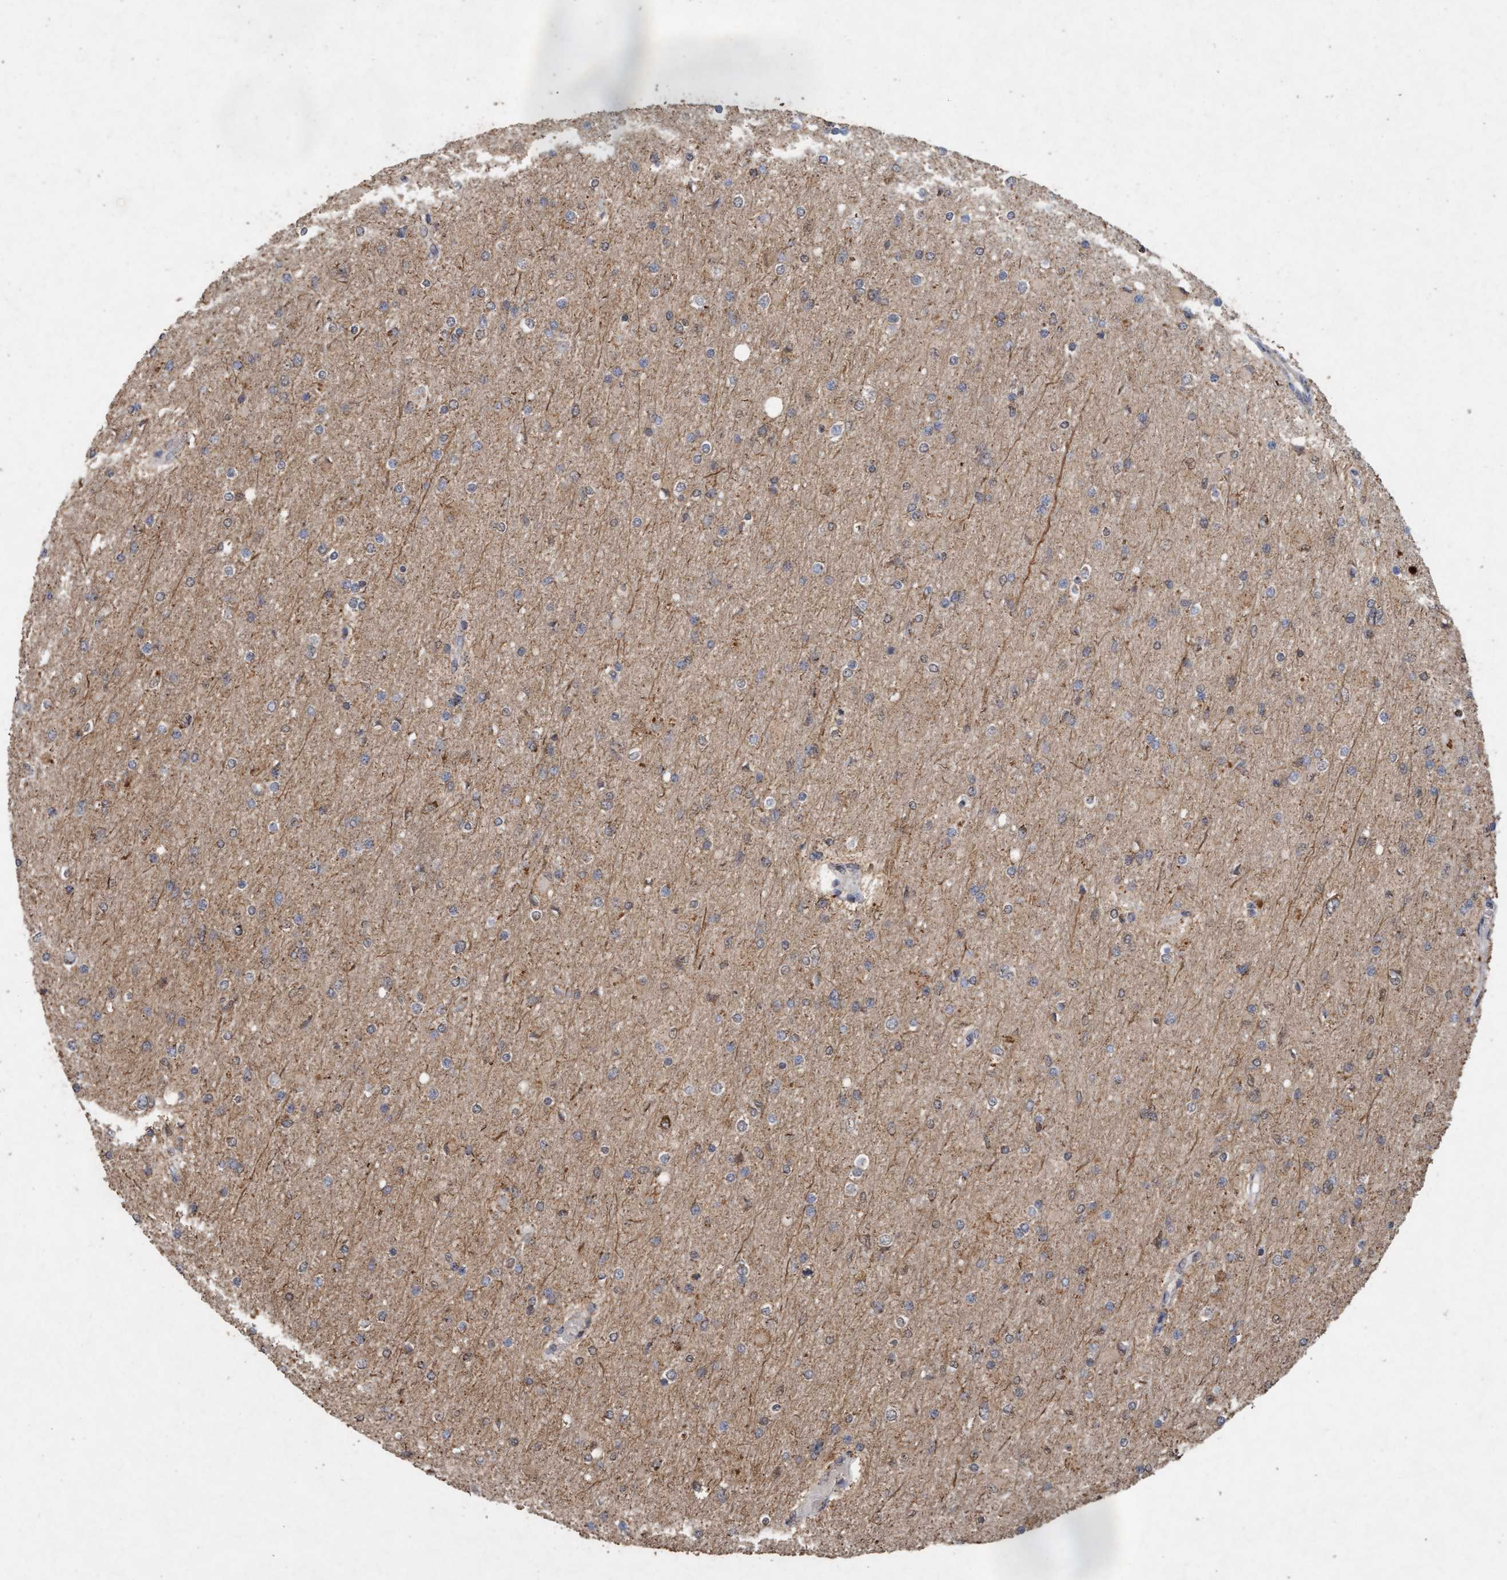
{"staining": {"intensity": "negative", "quantity": "none", "location": "none"}, "tissue": "glioma", "cell_type": "Tumor cells", "image_type": "cancer", "snomed": [{"axis": "morphology", "description": "Glioma, malignant, High grade"}, {"axis": "topography", "description": "Cerebral cortex"}], "caption": "High magnification brightfield microscopy of malignant glioma (high-grade) stained with DAB (3,3'-diaminobenzidine) (brown) and counterstained with hematoxylin (blue): tumor cells show no significant staining. (IHC, brightfield microscopy, high magnification).", "gene": "VSIG8", "patient": {"sex": "female", "age": 36}}